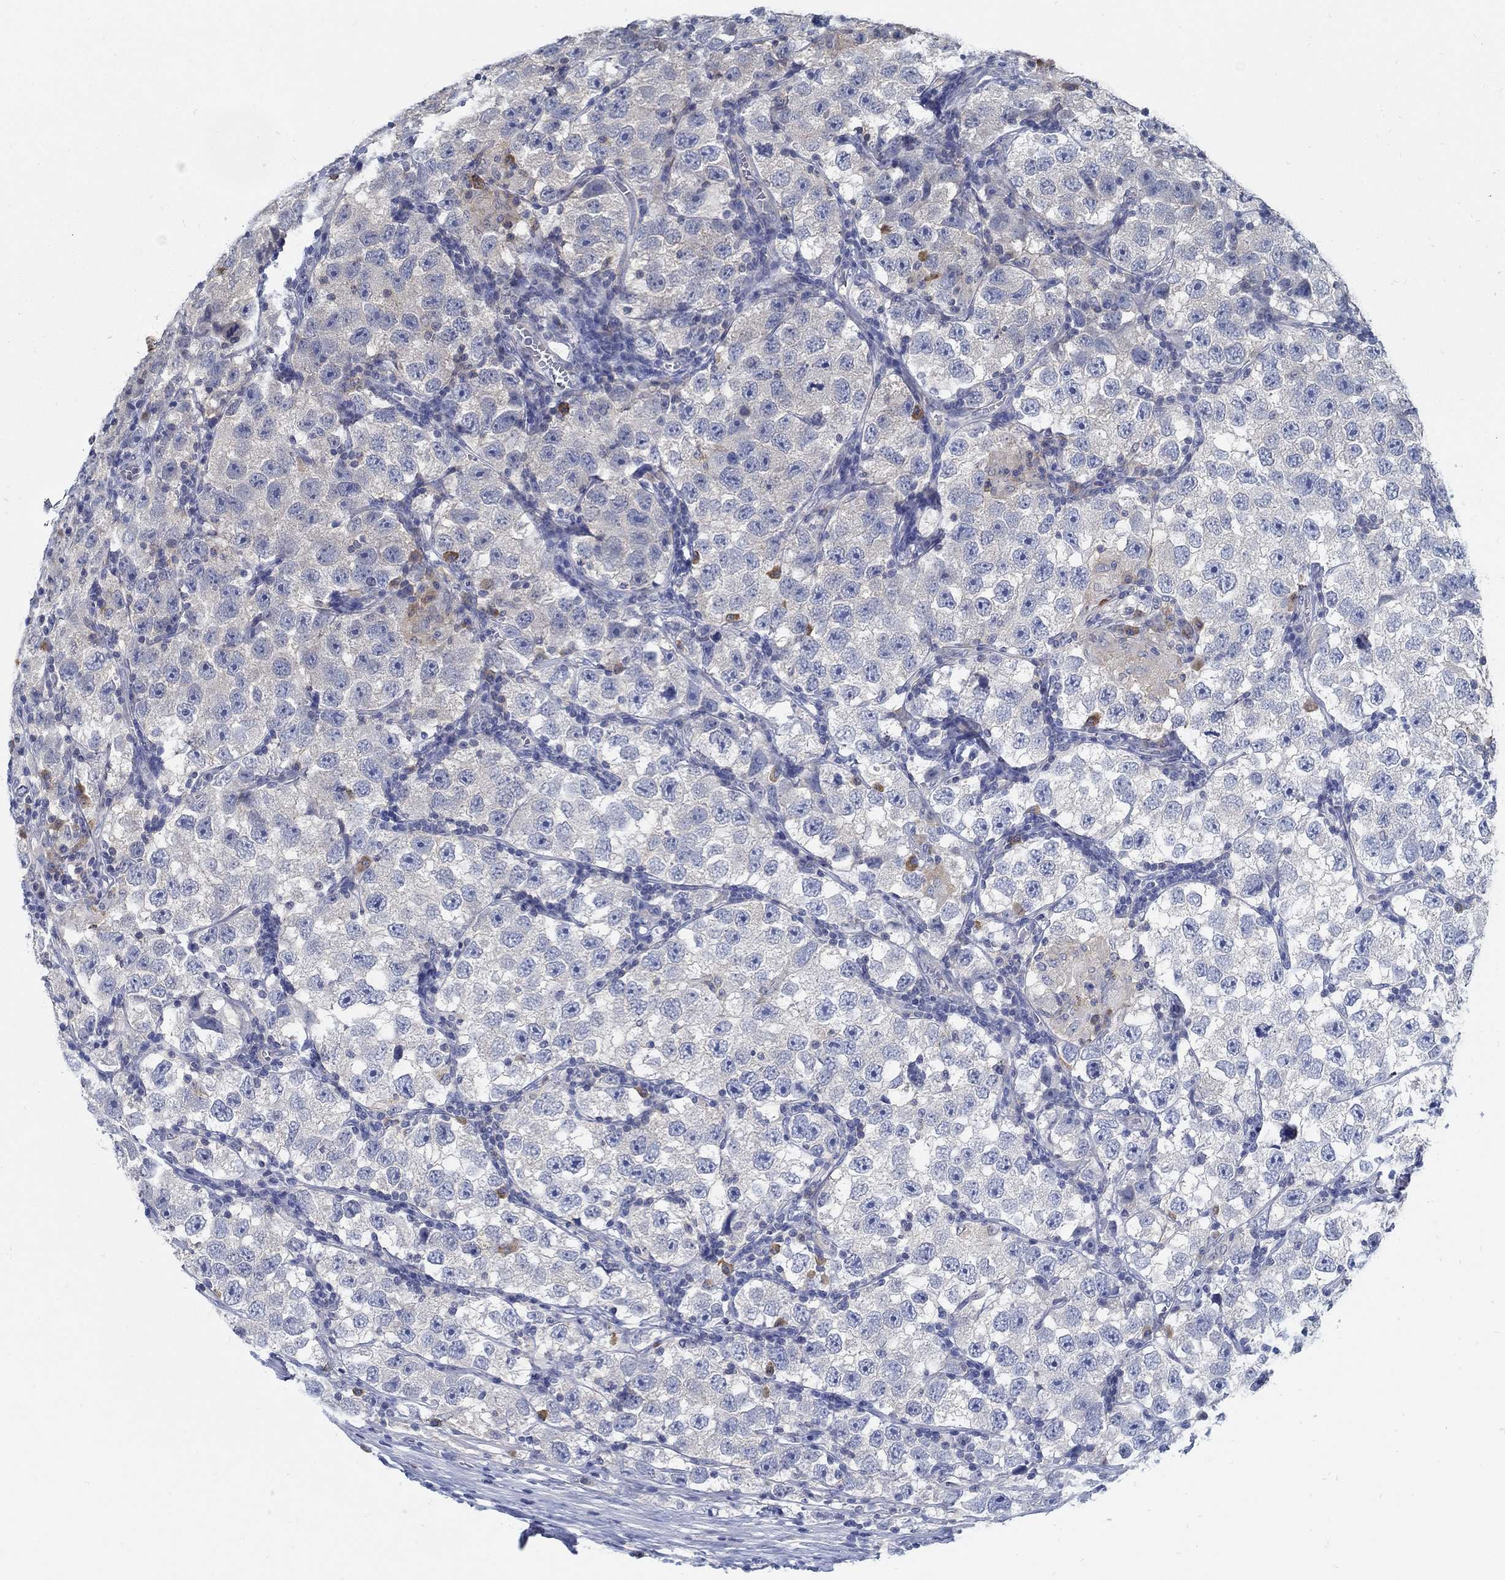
{"staining": {"intensity": "negative", "quantity": "none", "location": "none"}, "tissue": "testis cancer", "cell_type": "Tumor cells", "image_type": "cancer", "snomed": [{"axis": "morphology", "description": "Seminoma, NOS"}, {"axis": "topography", "description": "Testis"}], "caption": "The immunohistochemistry (IHC) histopathology image has no significant positivity in tumor cells of testis cancer tissue.", "gene": "PCDH11X", "patient": {"sex": "male", "age": 26}}